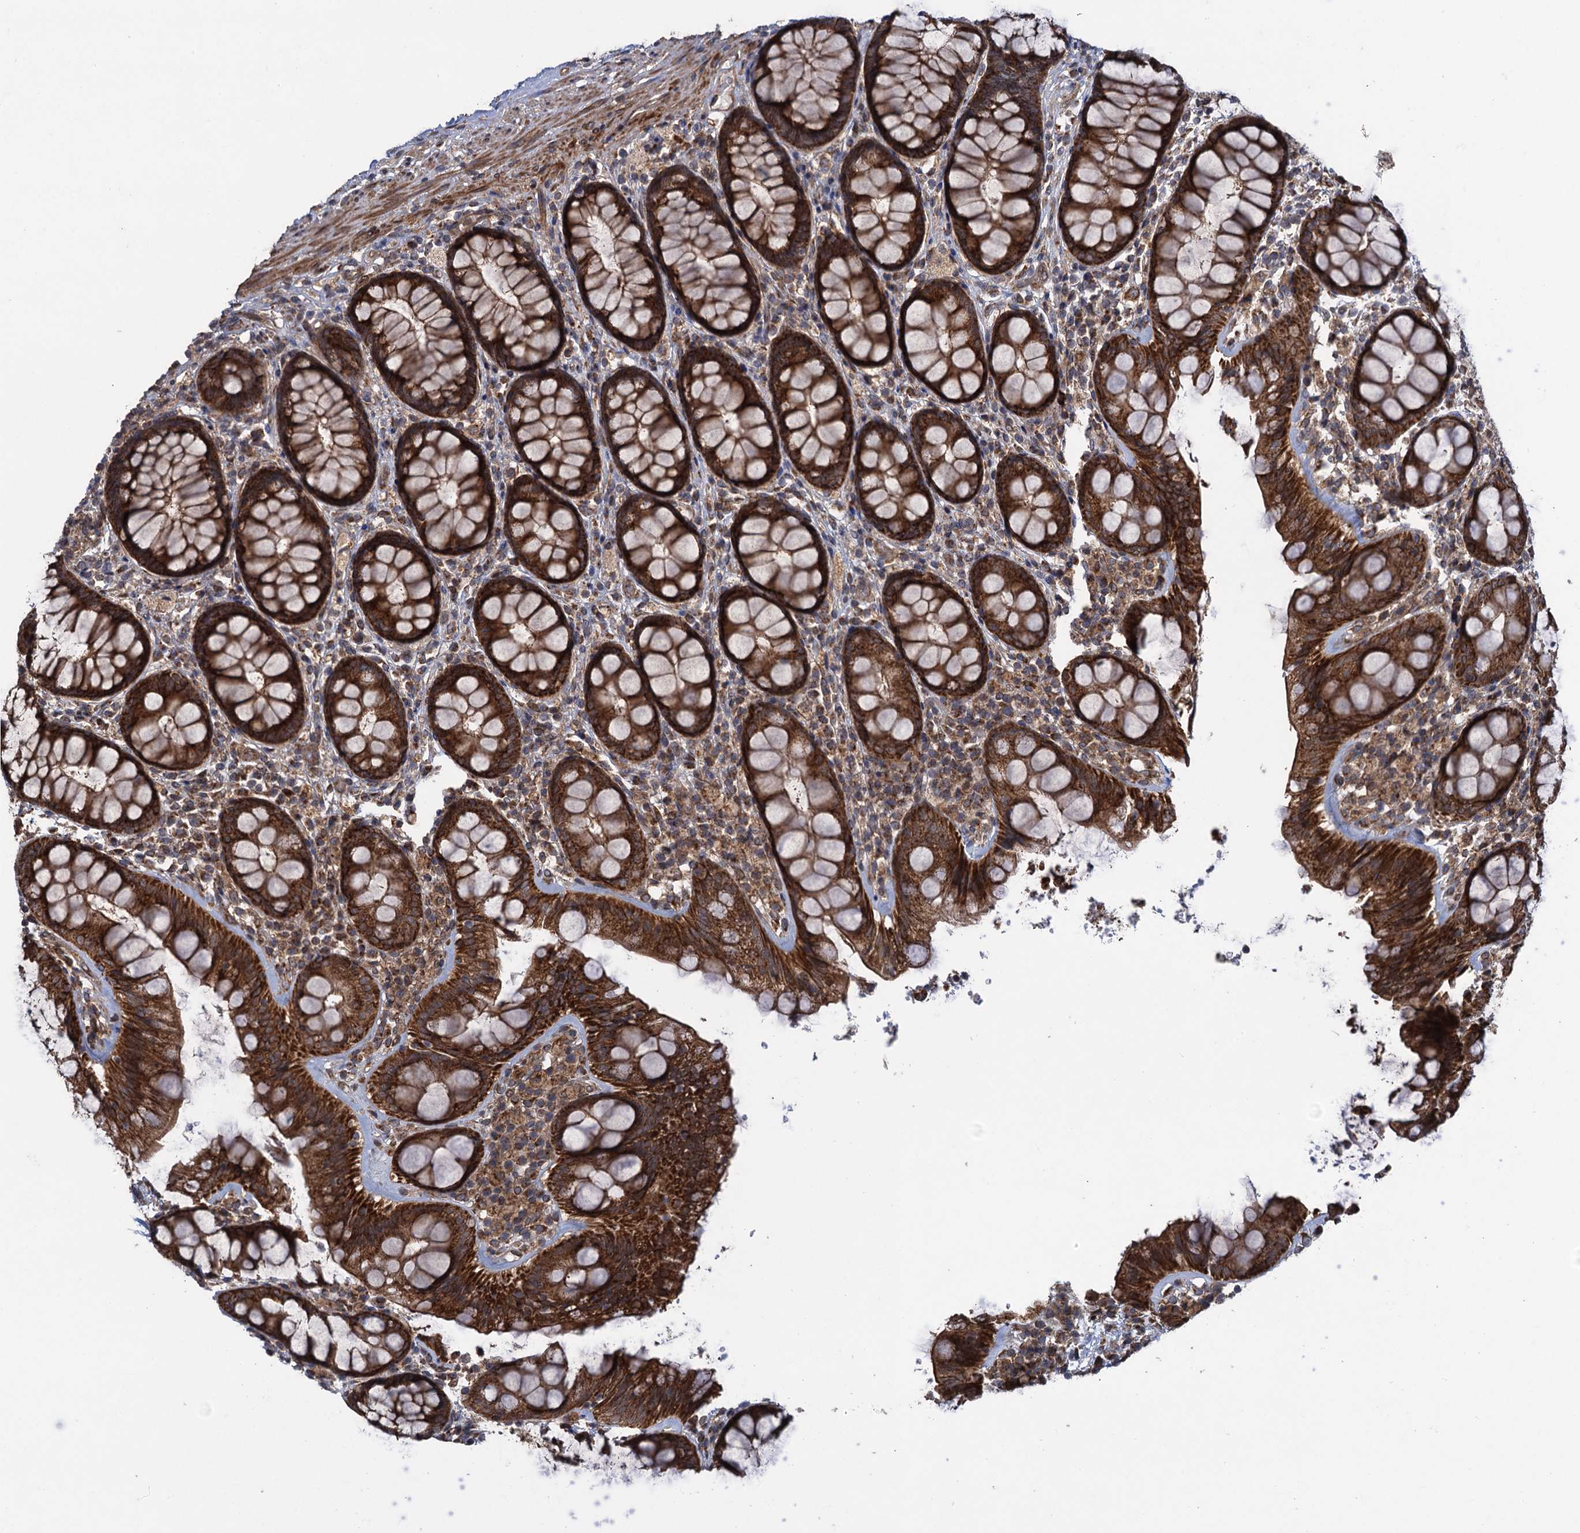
{"staining": {"intensity": "strong", "quantity": ">75%", "location": "cytoplasmic/membranous"}, "tissue": "rectum", "cell_type": "Glandular cells", "image_type": "normal", "snomed": [{"axis": "morphology", "description": "Normal tissue, NOS"}, {"axis": "topography", "description": "Rectum"}], "caption": "Immunohistochemical staining of unremarkable rectum displays high levels of strong cytoplasmic/membranous expression in approximately >75% of glandular cells. (DAB (3,3'-diaminobenzidine) = brown stain, brightfield microscopy at high magnification).", "gene": "HAUS1", "patient": {"sex": "male", "age": 83}}